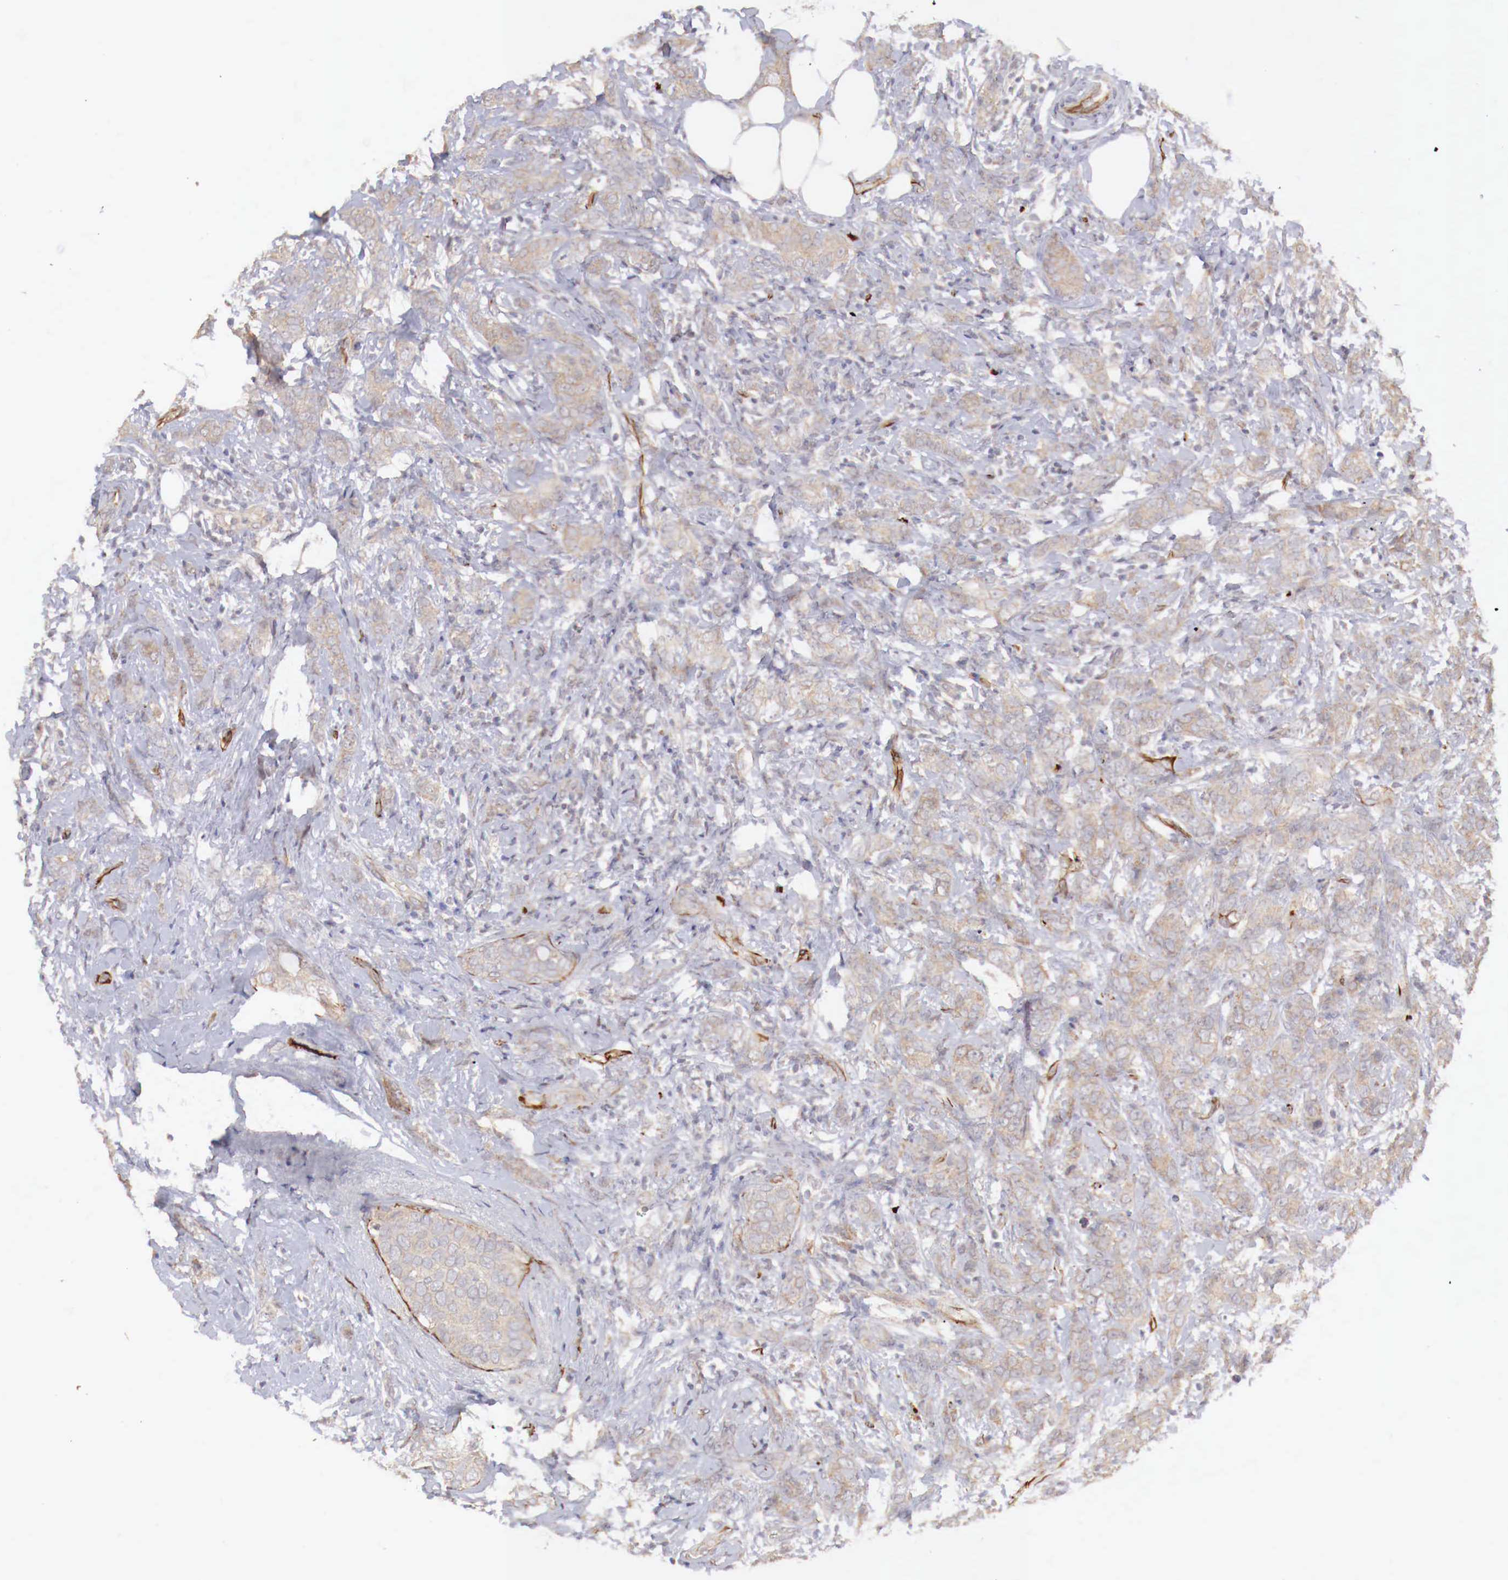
{"staining": {"intensity": "negative", "quantity": "none", "location": "none"}, "tissue": "breast cancer", "cell_type": "Tumor cells", "image_type": "cancer", "snomed": [{"axis": "morphology", "description": "Duct carcinoma"}, {"axis": "topography", "description": "Breast"}], "caption": "High magnification brightfield microscopy of intraductal carcinoma (breast) stained with DAB (brown) and counterstained with hematoxylin (blue): tumor cells show no significant positivity.", "gene": "WT1", "patient": {"sex": "female", "age": 53}}